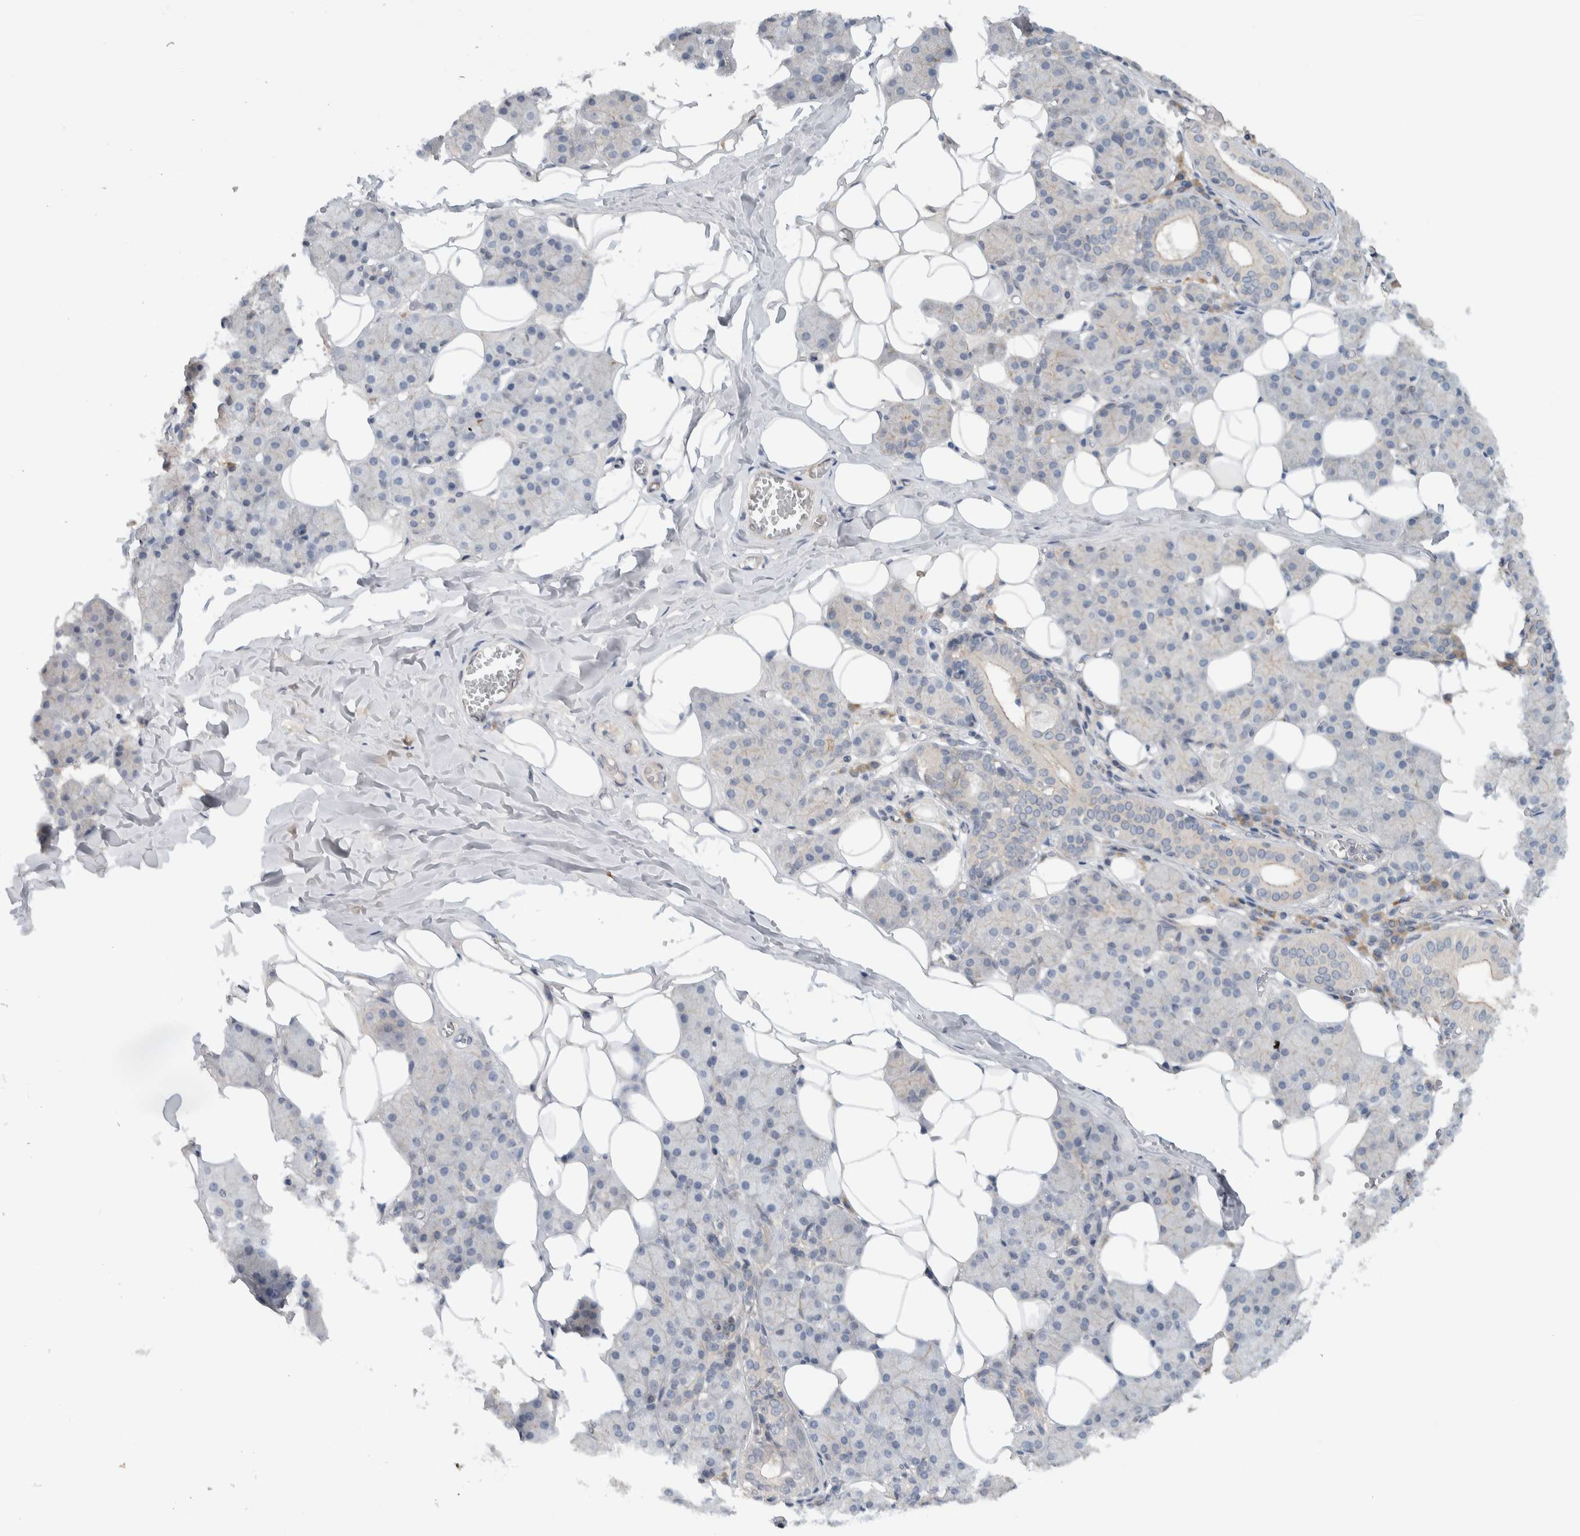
{"staining": {"intensity": "negative", "quantity": "none", "location": "none"}, "tissue": "salivary gland", "cell_type": "Glandular cells", "image_type": "normal", "snomed": [{"axis": "morphology", "description": "Normal tissue, NOS"}, {"axis": "topography", "description": "Salivary gland"}], "caption": "Salivary gland was stained to show a protein in brown. There is no significant staining in glandular cells. The staining is performed using DAB (3,3'-diaminobenzidine) brown chromogen with nuclei counter-stained in using hematoxylin.", "gene": "MPRIP", "patient": {"sex": "female", "age": 33}}